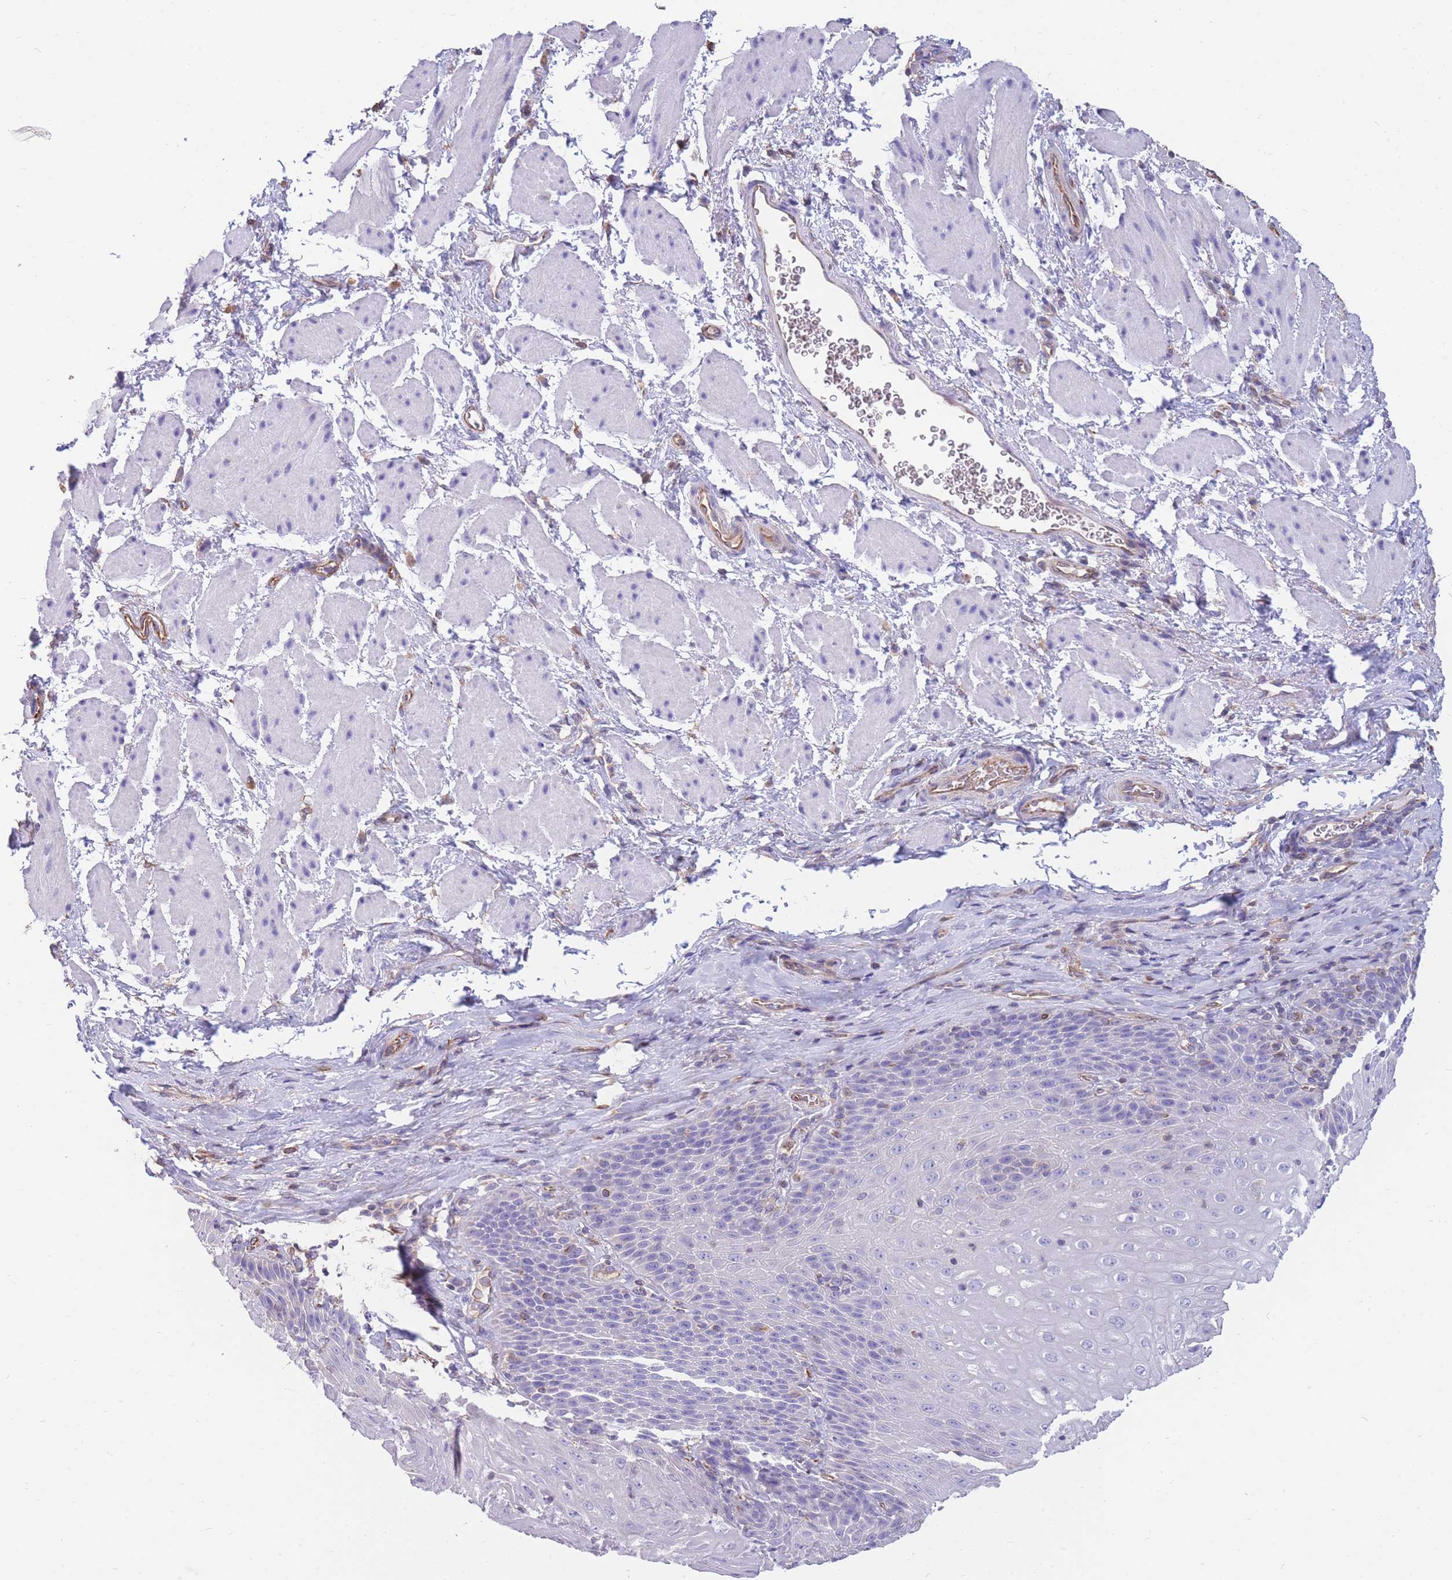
{"staining": {"intensity": "negative", "quantity": "none", "location": "none"}, "tissue": "esophagus", "cell_type": "Squamous epithelial cells", "image_type": "normal", "snomed": [{"axis": "morphology", "description": "Normal tissue, NOS"}, {"axis": "topography", "description": "Esophagus"}], "caption": "Immunohistochemical staining of benign human esophagus demonstrates no significant positivity in squamous epithelial cells. (Brightfield microscopy of DAB (3,3'-diaminobenzidine) immunohistochemistry at high magnification).", "gene": "ANKRD53", "patient": {"sex": "female", "age": 61}}